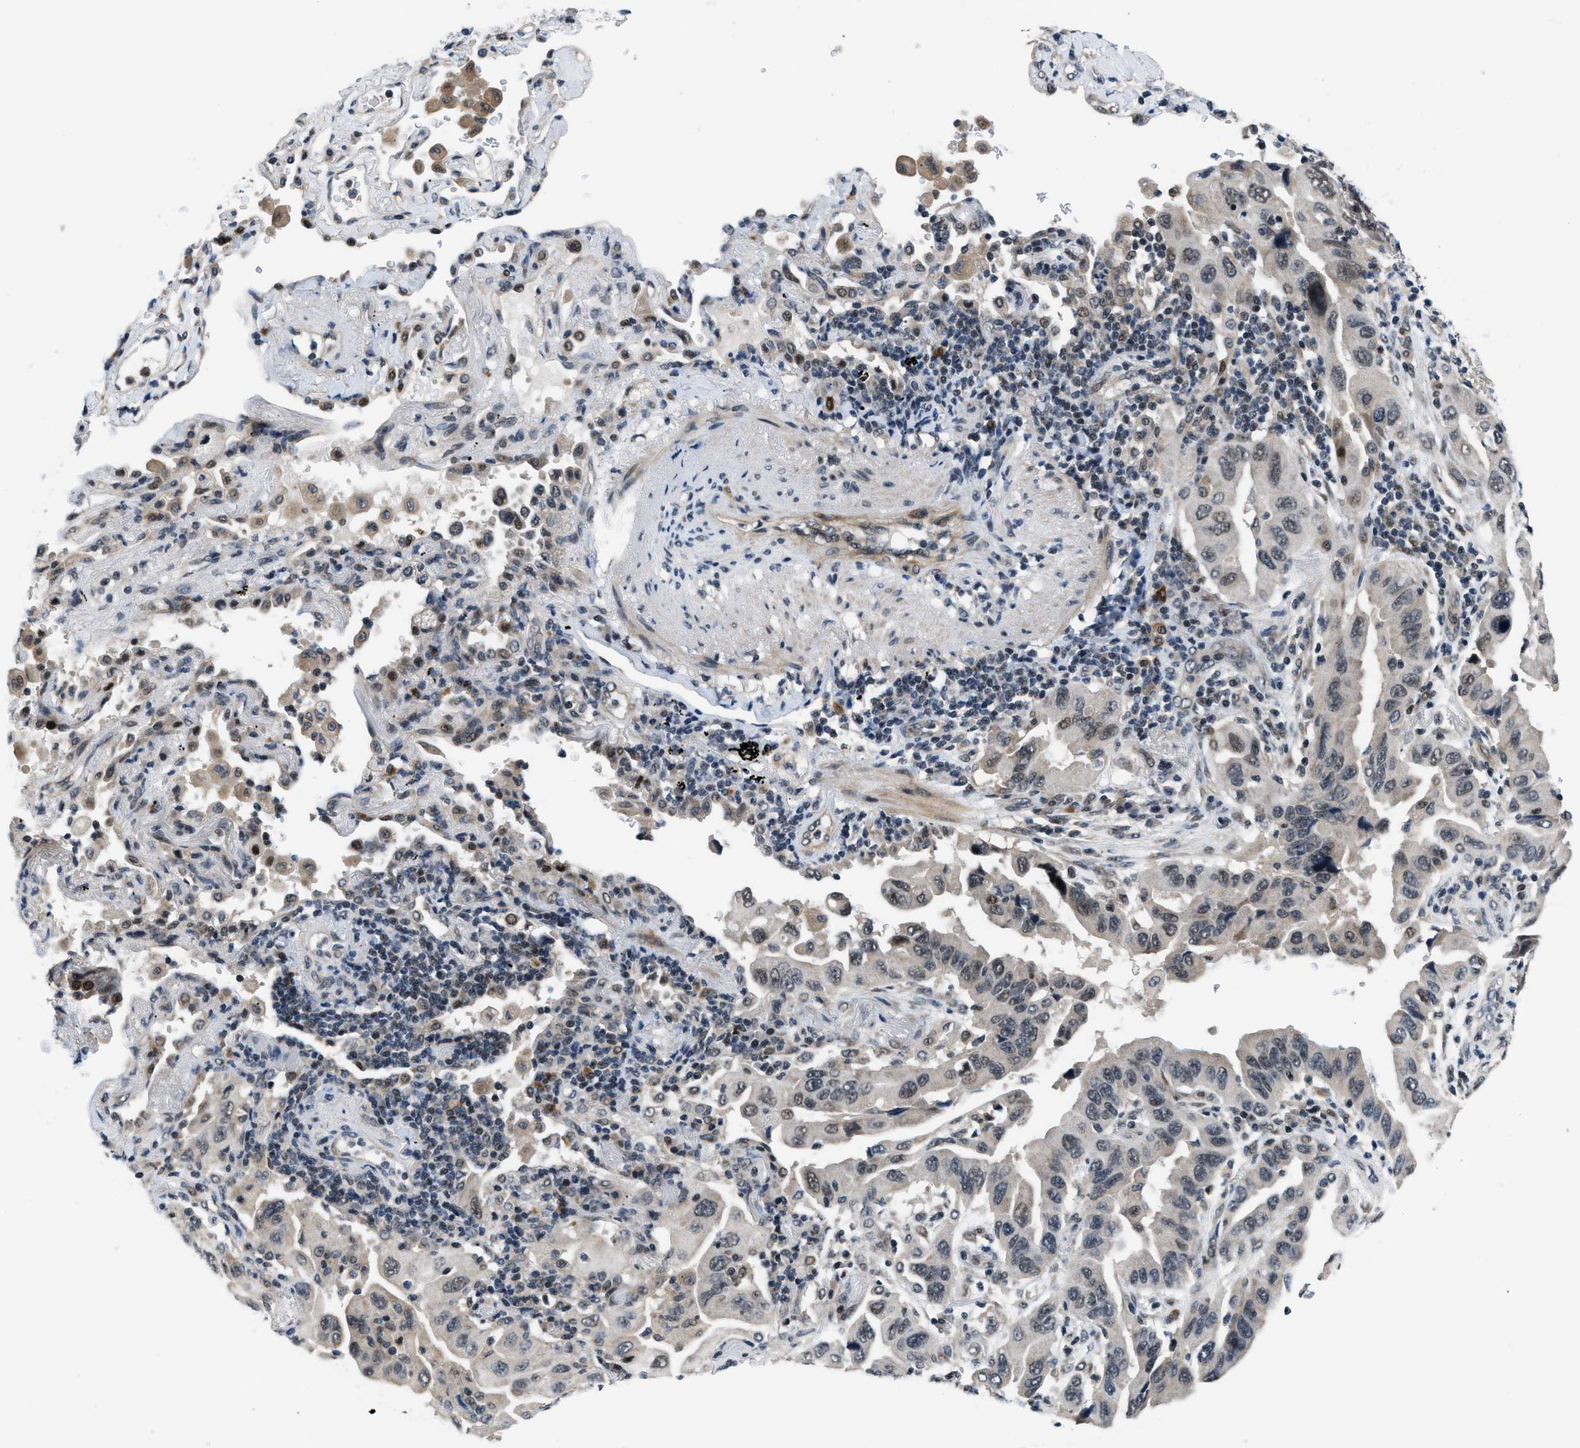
{"staining": {"intensity": "weak", "quantity": "25%-75%", "location": "nuclear"}, "tissue": "lung cancer", "cell_type": "Tumor cells", "image_type": "cancer", "snomed": [{"axis": "morphology", "description": "Adenocarcinoma, NOS"}, {"axis": "topography", "description": "Lung"}], "caption": "Human lung cancer (adenocarcinoma) stained with a protein marker exhibits weak staining in tumor cells.", "gene": "SETD5", "patient": {"sex": "female", "age": 65}}